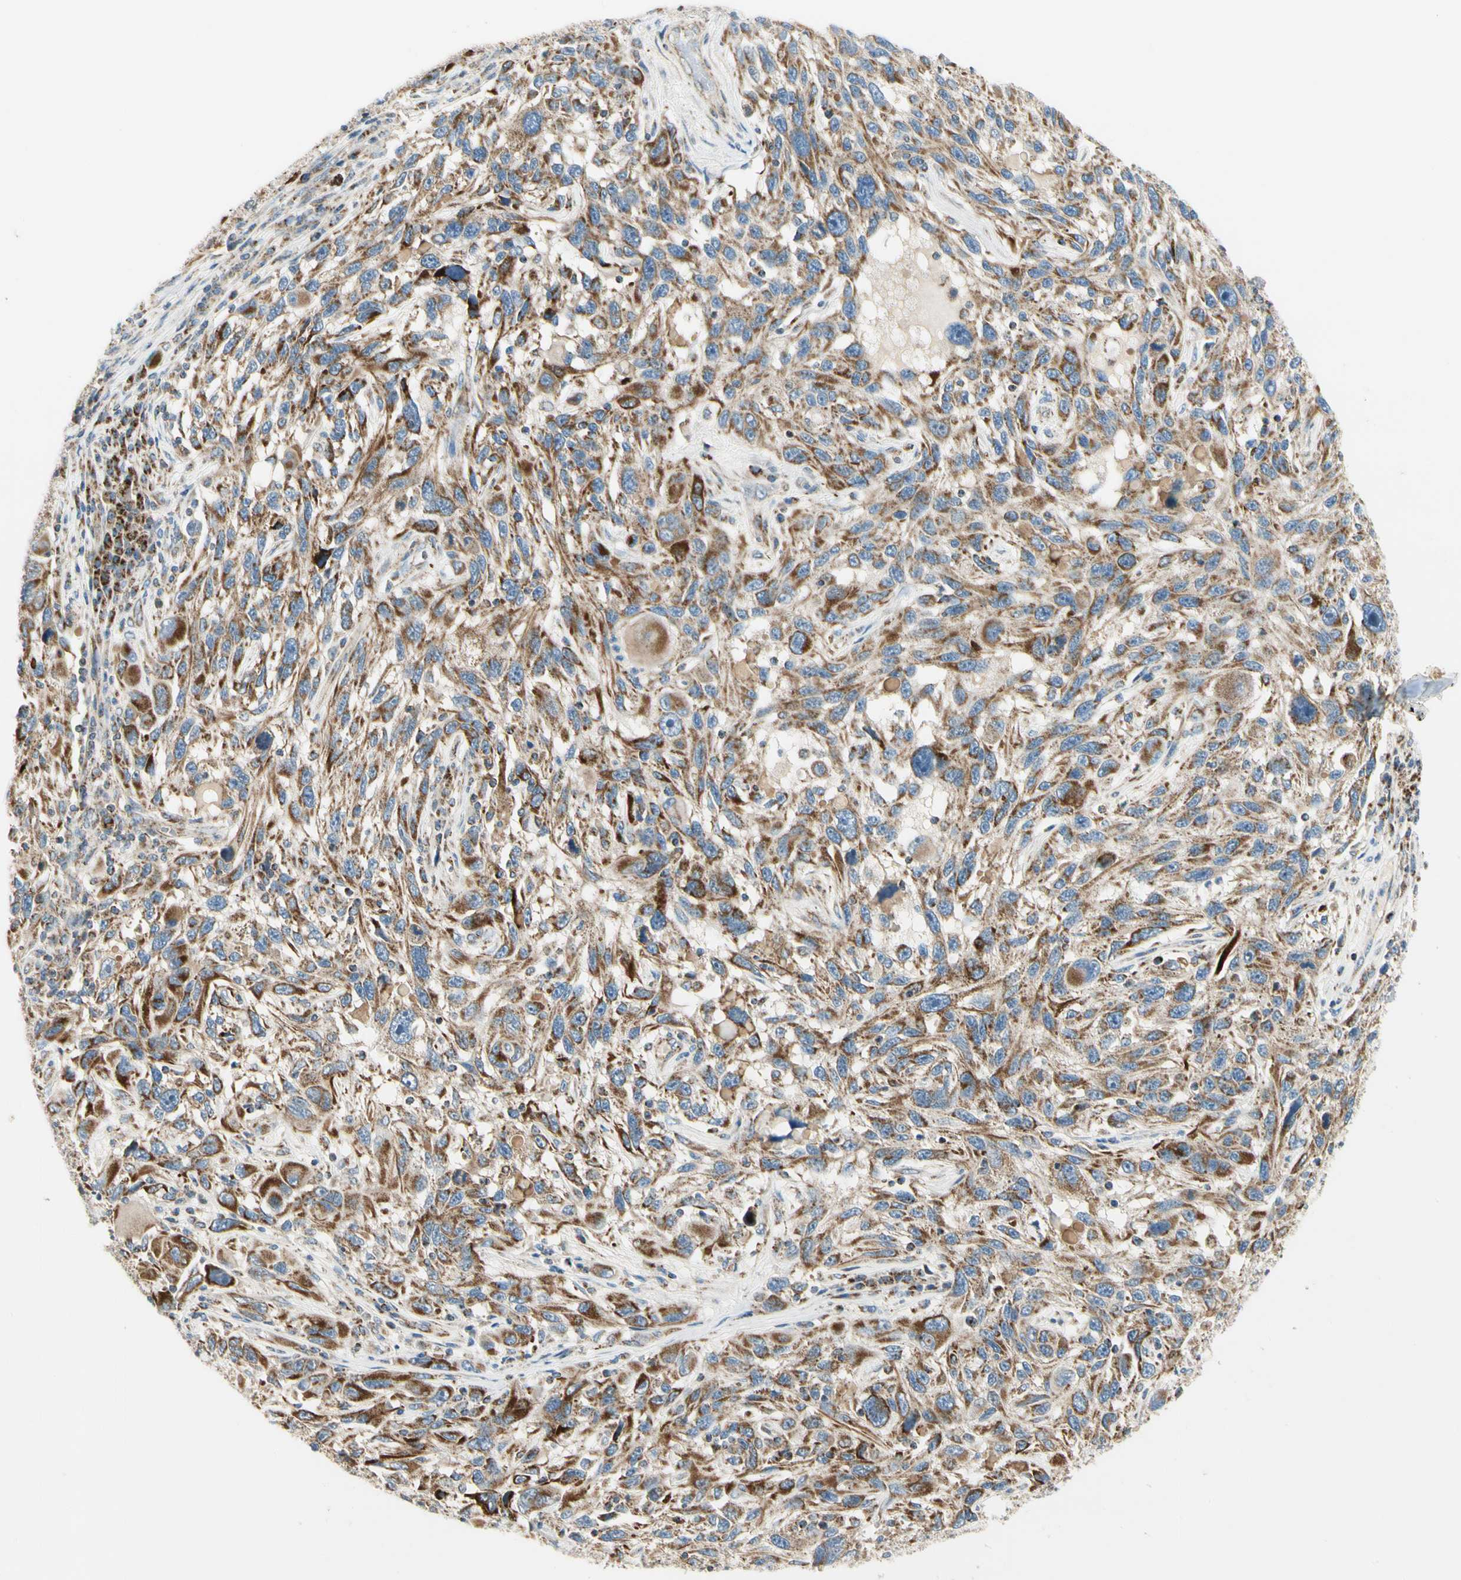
{"staining": {"intensity": "moderate", "quantity": ">75%", "location": "cytoplasmic/membranous"}, "tissue": "melanoma", "cell_type": "Tumor cells", "image_type": "cancer", "snomed": [{"axis": "morphology", "description": "Malignant melanoma, NOS"}, {"axis": "topography", "description": "Skin"}], "caption": "Protein staining of melanoma tissue shows moderate cytoplasmic/membranous positivity in about >75% of tumor cells.", "gene": "TBC1D10A", "patient": {"sex": "male", "age": 53}}